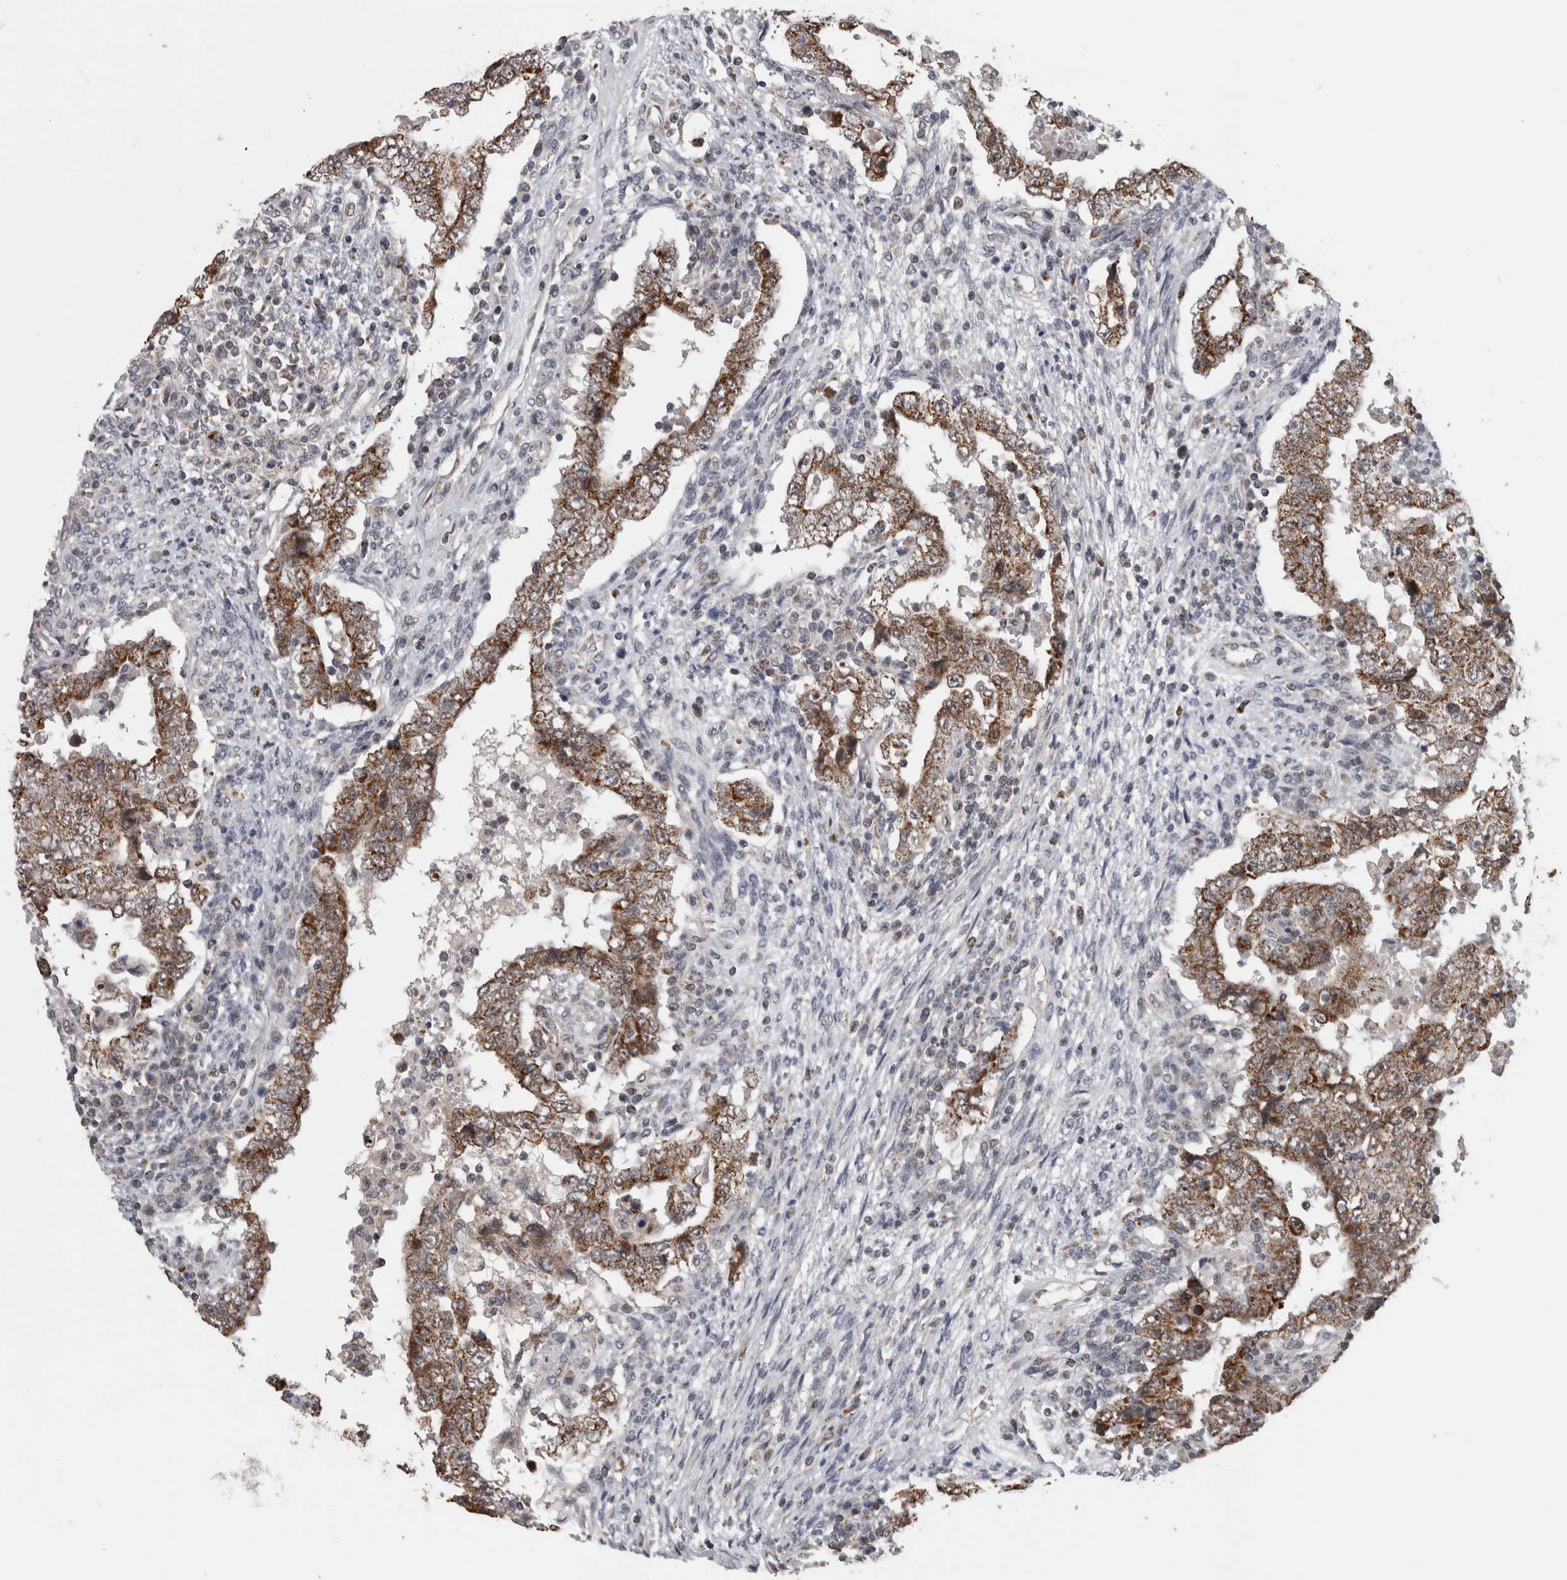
{"staining": {"intensity": "moderate", "quantity": ">75%", "location": "cytoplasmic/membranous"}, "tissue": "testis cancer", "cell_type": "Tumor cells", "image_type": "cancer", "snomed": [{"axis": "morphology", "description": "Carcinoma, Embryonal, NOS"}, {"axis": "topography", "description": "Testis"}], "caption": "Tumor cells demonstrate medium levels of moderate cytoplasmic/membranous staining in about >75% of cells in testis cancer (embryonal carcinoma). The staining was performed using DAB to visualize the protein expression in brown, while the nuclei were stained in blue with hematoxylin (Magnification: 20x).", "gene": "OR2K2", "patient": {"sex": "male", "age": 26}}